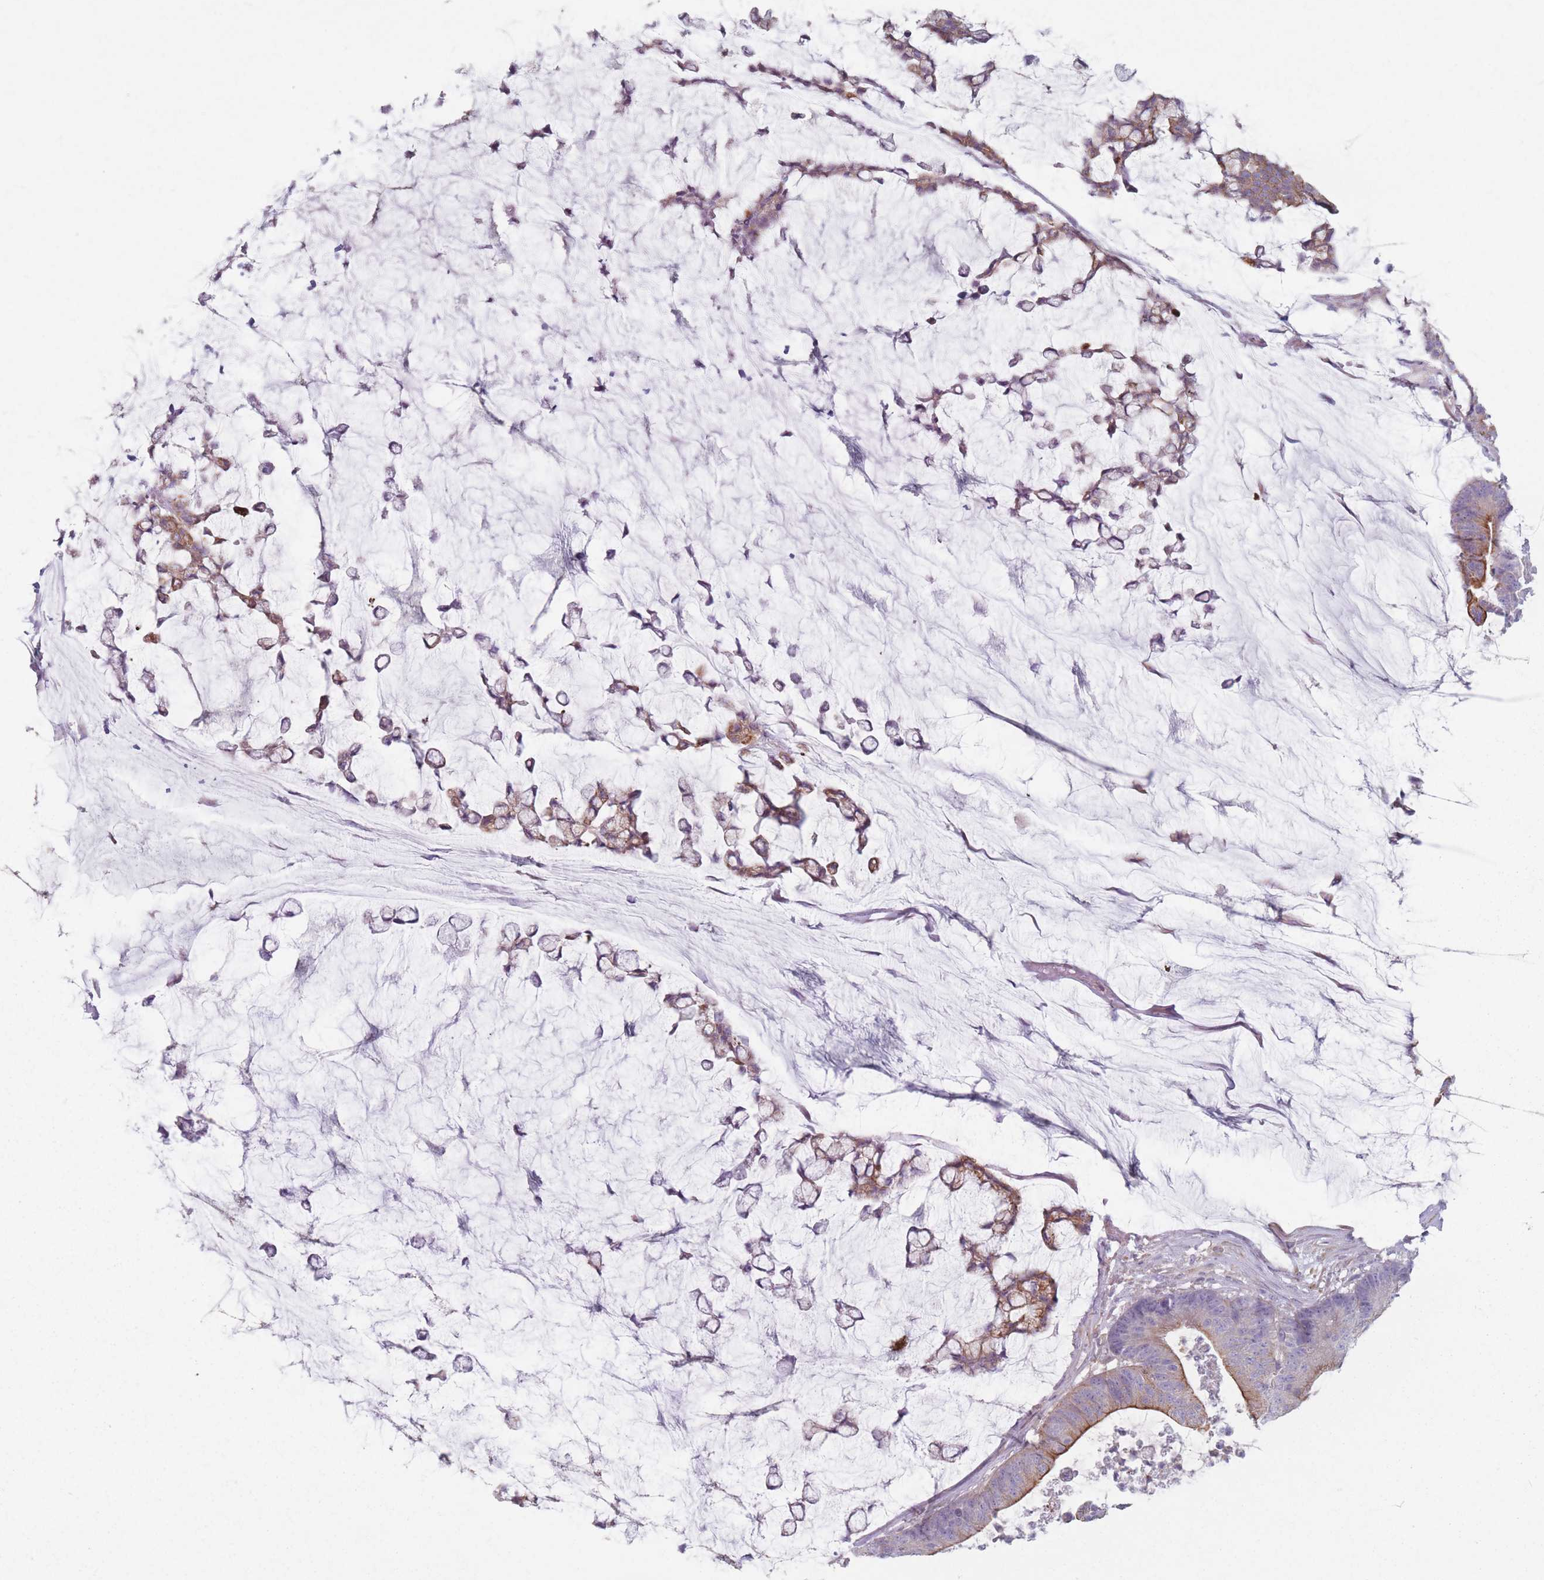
{"staining": {"intensity": "moderate", "quantity": "<25%", "location": "cytoplasmic/membranous"}, "tissue": "colorectal cancer", "cell_type": "Tumor cells", "image_type": "cancer", "snomed": [{"axis": "morphology", "description": "Adenocarcinoma, NOS"}, {"axis": "topography", "description": "Colon"}], "caption": "Immunohistochemical staining of colorectal adenocarcinoma reveals moderate cytoplasmic/membranous protein positivity in about <25% of tumor cells. (DAB (3,3'-diaminobenzidine) IHC with brightfield microscopy, high magnification).", "gene": "HSBP1L1", "patient": {"sex": "female", "age": 84}}